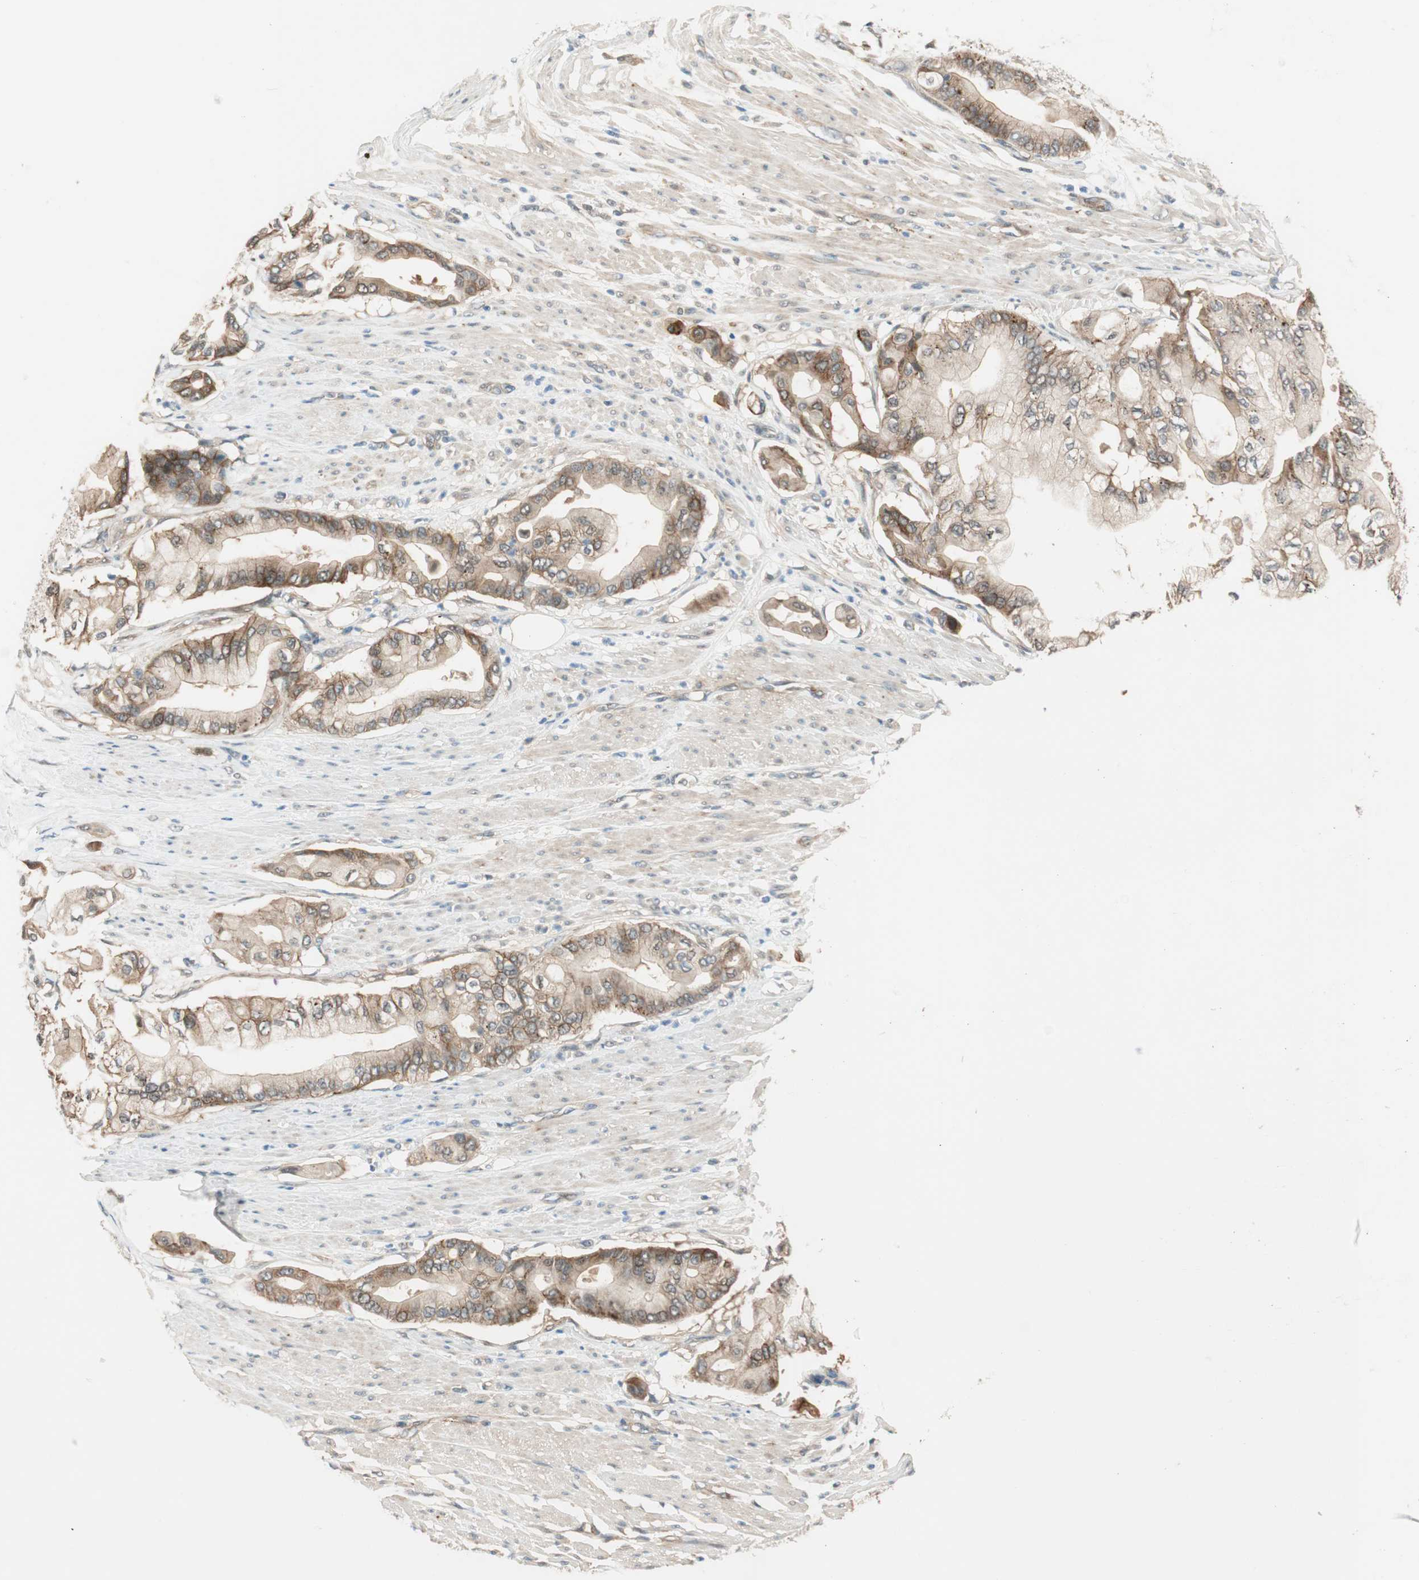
{"staining": {"intensity": "moderate", "quantity": ">75%", "location": "cytoplasmic/membranous"}, "tissue": "pancreatic cancer", "cell_type": "Tumor cells", "image_type": "cancer", "snomed": [{"axis": "morphology", "description": "Adenocarcinoma, NOS"}, {"axis": "morphology", "description": "Adenocarcinoma, metastatic, NOS"}, {"axis": "topography", "description": "Lymph node"}, {"axis": "topography", "description": "Pancreas"}, {"axis": "topography", "description": "Duodenum"}], "caption": "Immunohistochemical staining of human pancreatic metastatic adenocarcinoma shows moderate cytoplasmic/membranous protein expression in approximately >75% of tumor cells.", "gene": "PSMD8", "patient": {"sex": "female", "age": 64}}